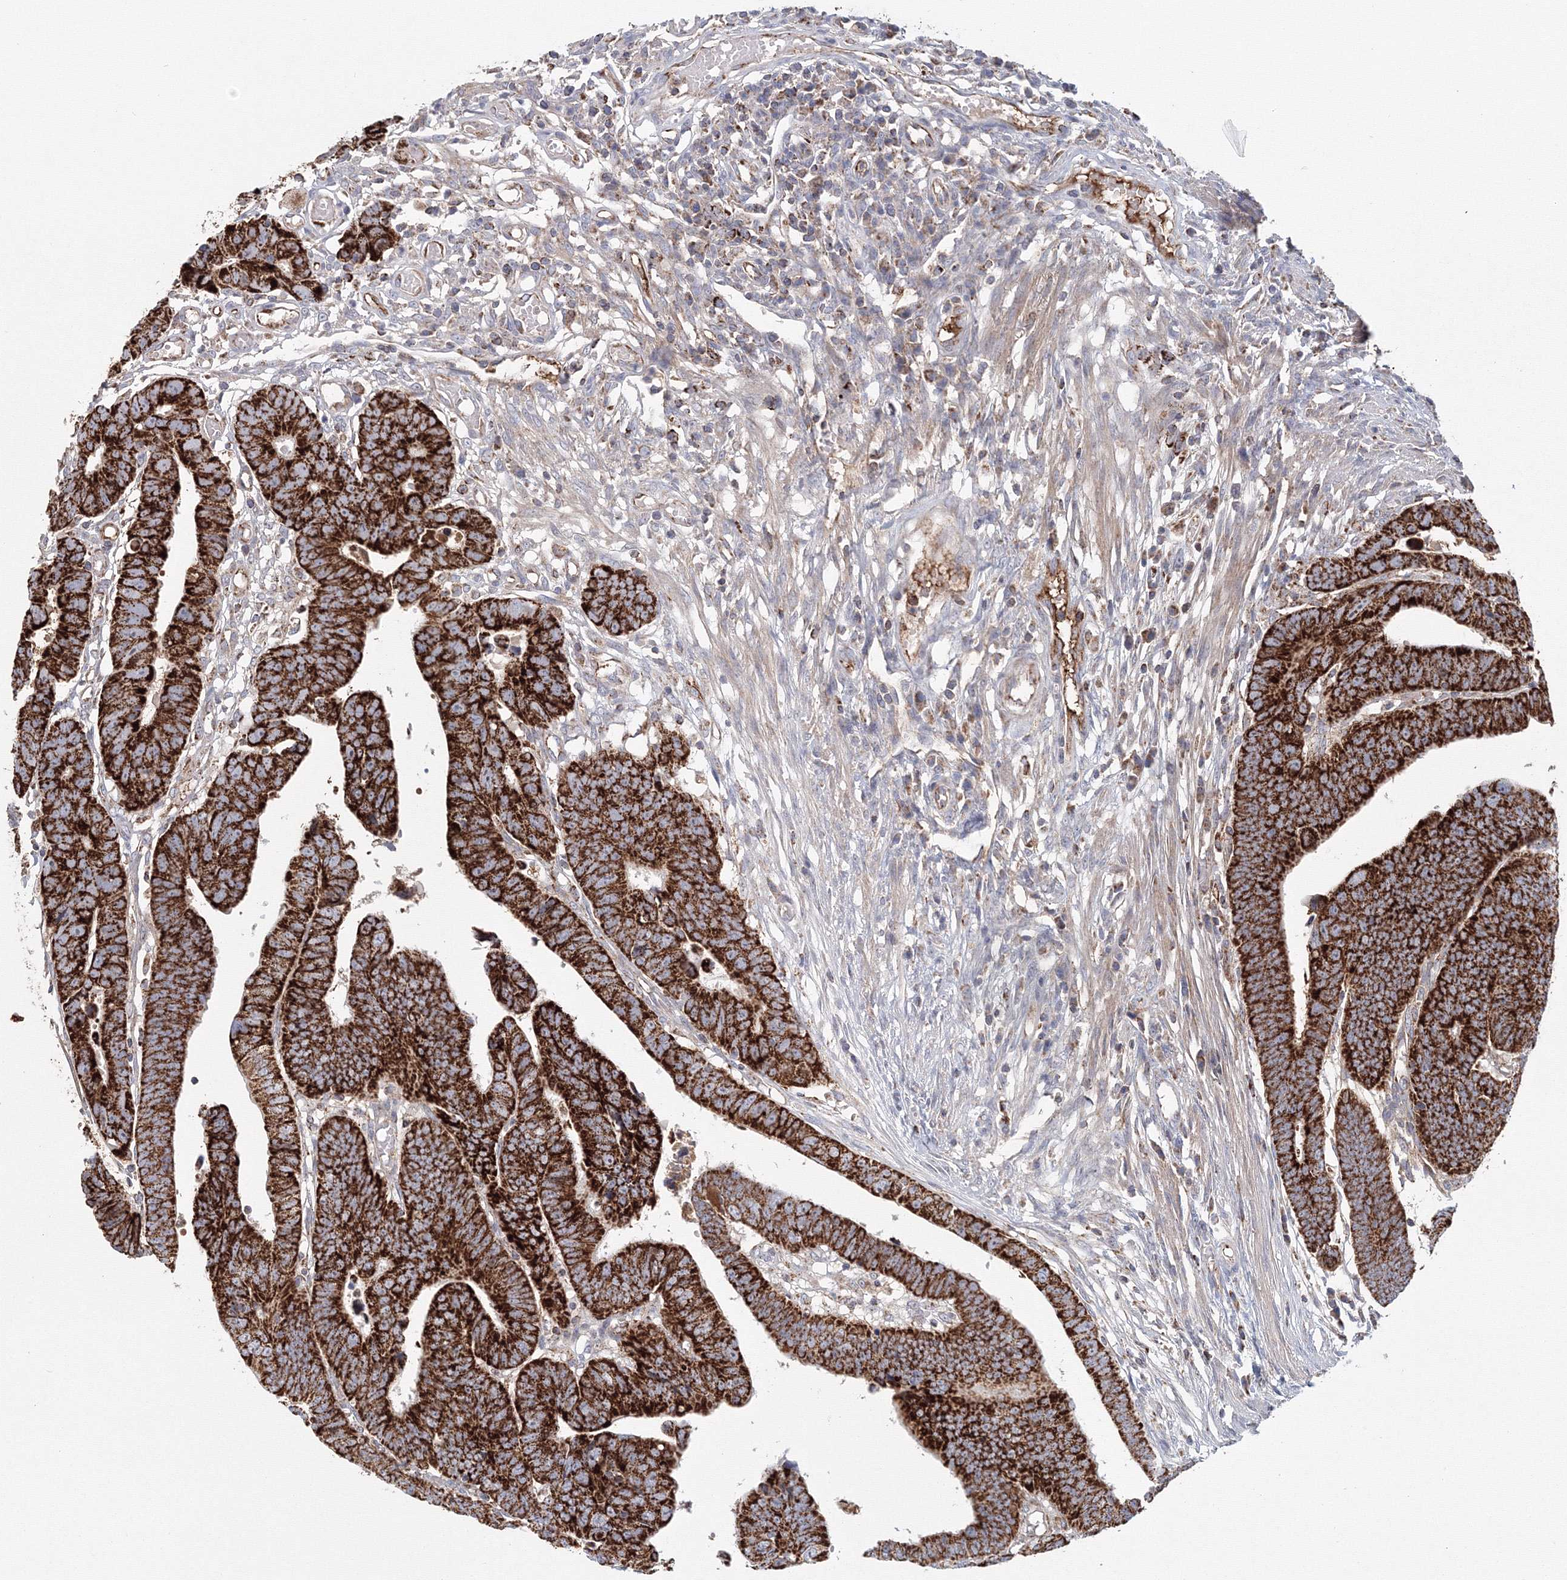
{"staining": {"intensity": "strong", "quantity": ">75%", "location": "cytoplasmic/membranous"}, "tissue": "colorectal cancer", "cell_type": "Tumor cells", "image_type": "cancer", "snomed": [{"axis": "morphology", "description": "Adenocarcinoma, NOS"}, {"axis": "topography", "description": "Rectum"}], "caption": "Human colorectal cancer (adenocarcinoma) stained with a protein marker displays strong staining in tumor cells.", "gene": "GRPEL1", "patient": {"sex": "female", "age": 65}}